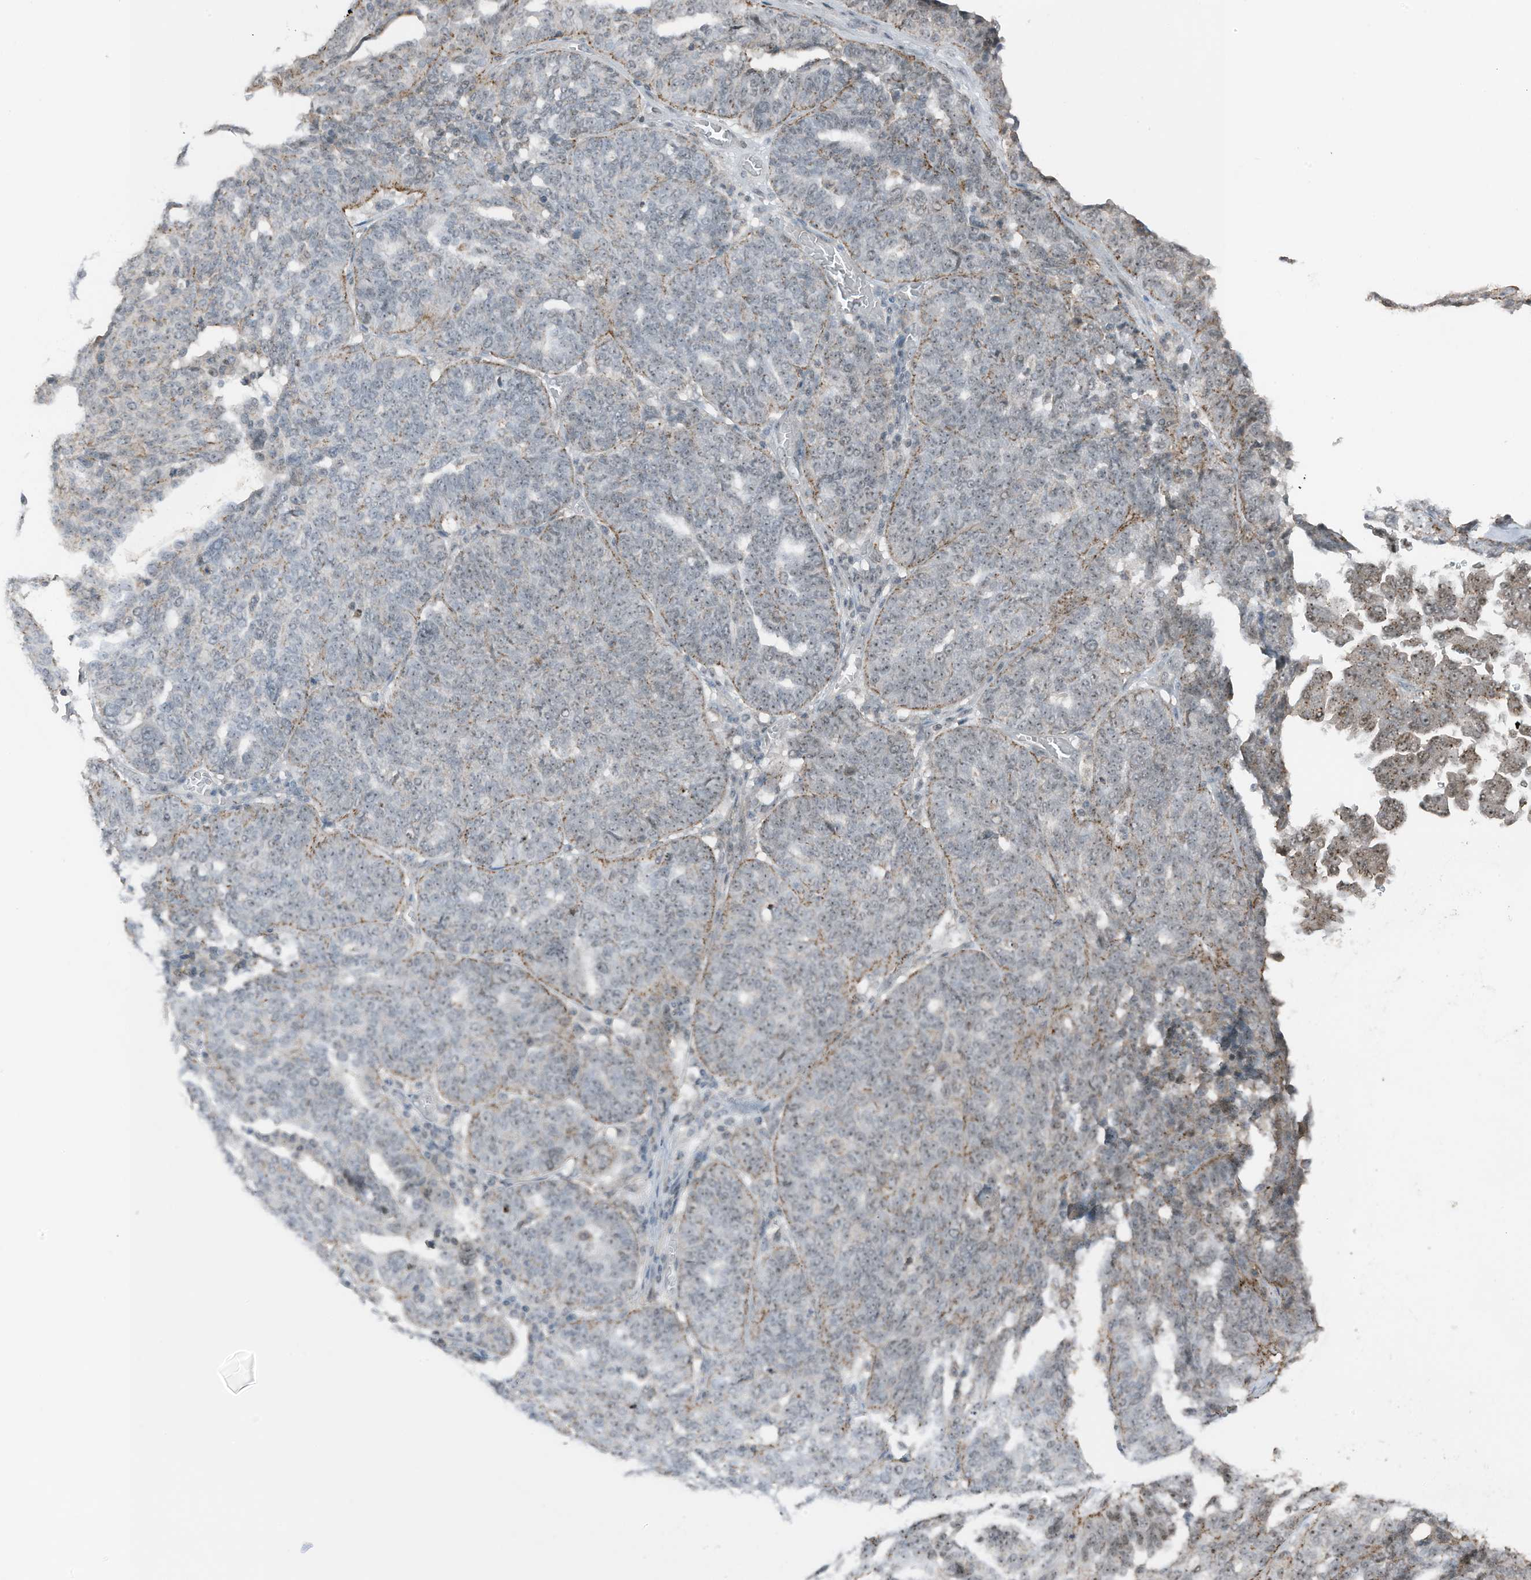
{"staining": {"intensity": "moderate", "quantity": "25%-75%", "location": "nuclear"}, "tissue": "ovarian cancer", "cell_type": "Tumor cells", "image_type": "cancer", "snomed": [{"axis": "morphology", "description": "Cystadenocarcinoma, serous, NOS"}, {"axis": "topography", "description": "Ovary"}], "caption": "Immunohistochemistry (IHC) image of neoplastic tissue: human serous cystadenocarcinoma (ovarian) stained using immunohistochemistry demonstrates medium levels of moderate protein expression localized specifically in the nuclear of tumor cells, appearing as a nuclear brown color.", "gene": "UTP3", "patient": {"sex": "female", "age": 59}}